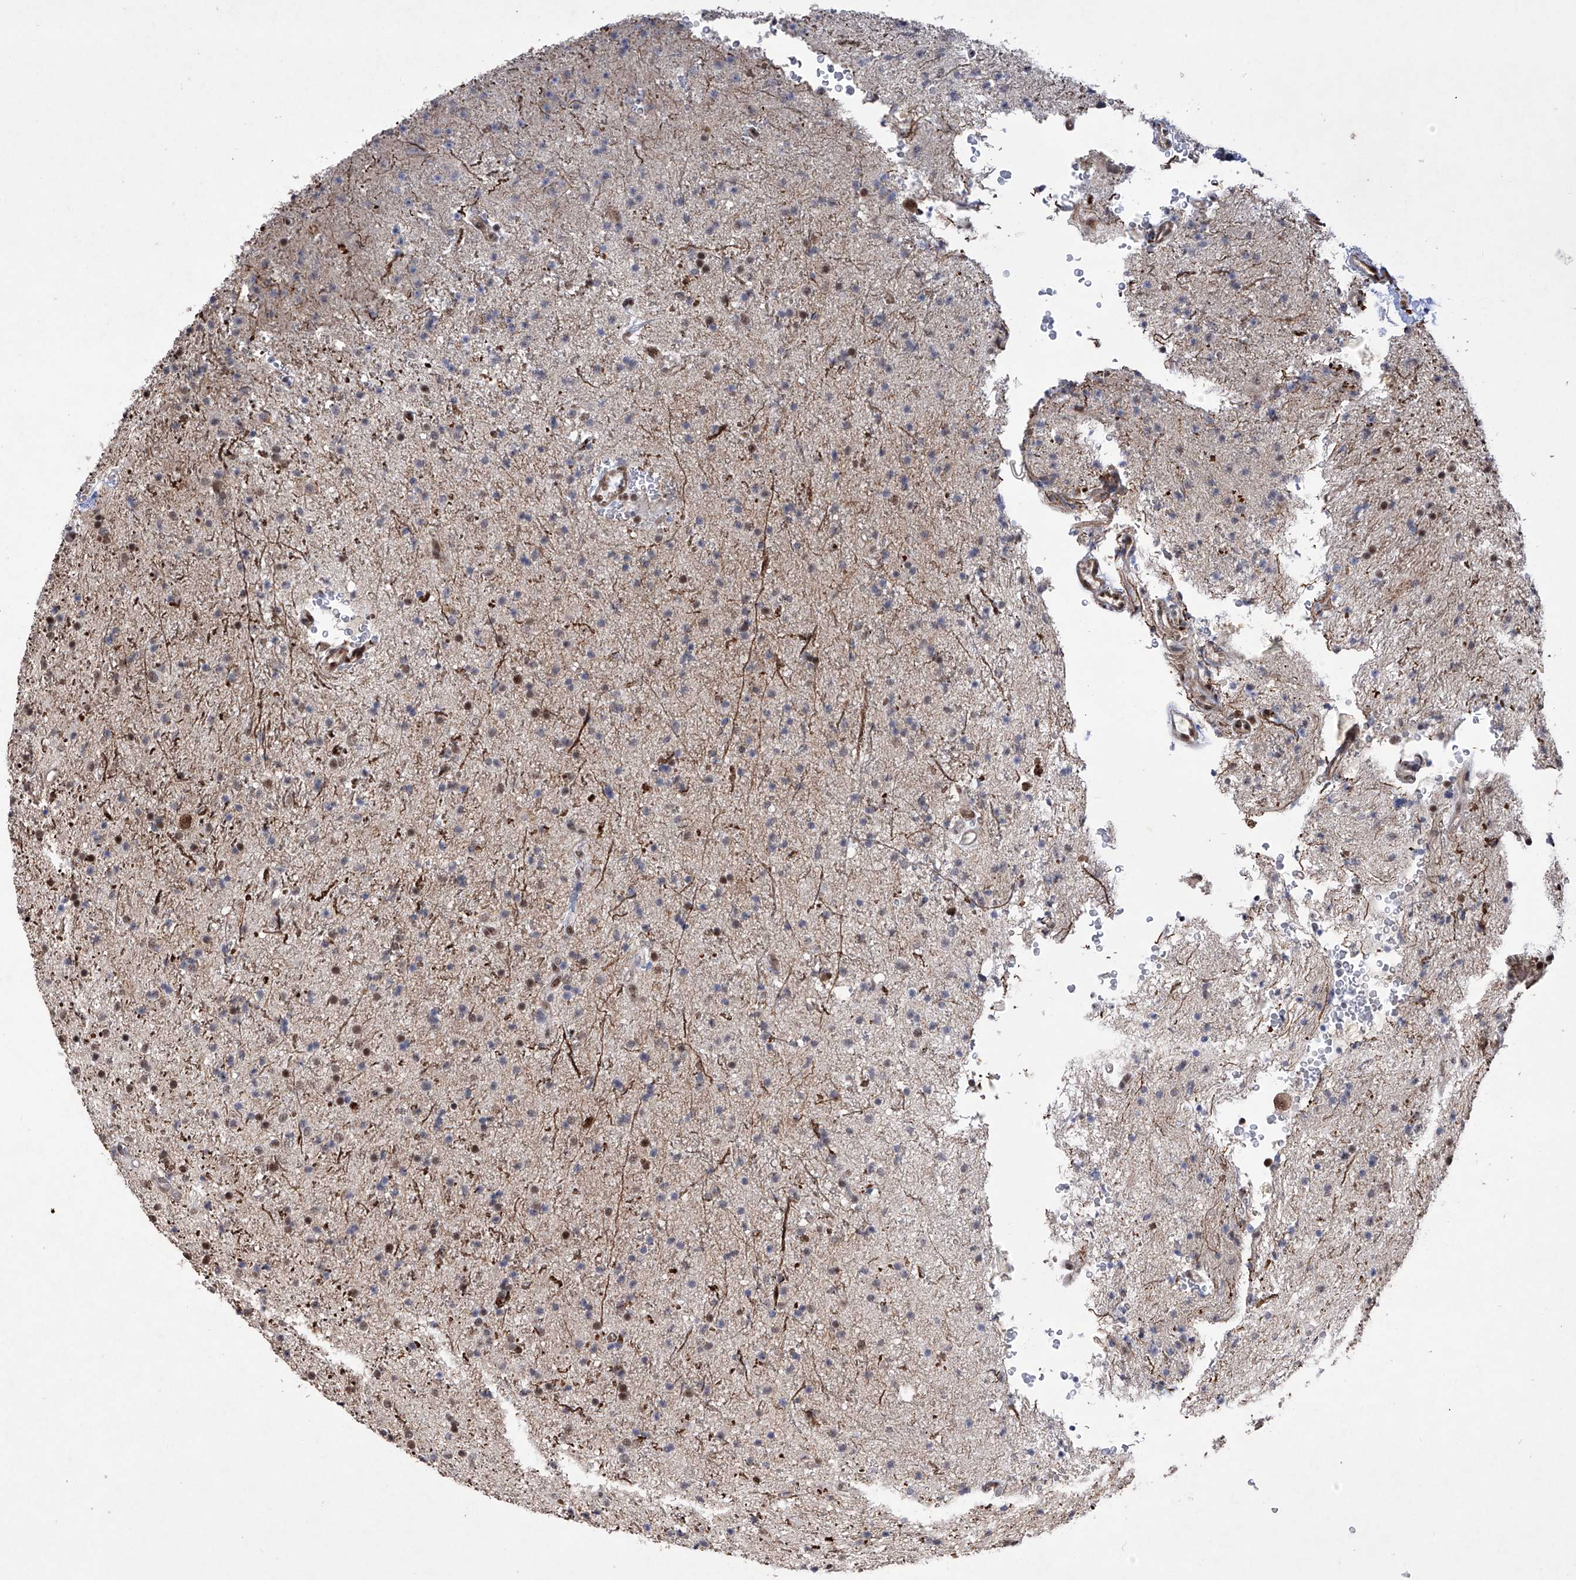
{"staining": {"intensity": "moderate", "quantity": "25%-75%", "location": "nuclear"}, "tissue": "glioma", "cell_type": "Tumor cells", "image_type": "cancer", "snomed": [{"axis": "morphology", "description": "Glioma, malignant, High grade"}, {"axis": "topography", "description": "Brain"}], "caption": "Protein analysis of glioma tissue shows moderate nuclear staining in about 25%-75% of tumor cells.", "gene": "NFATC4", "patient": {"sex": "male", "age": 34}}